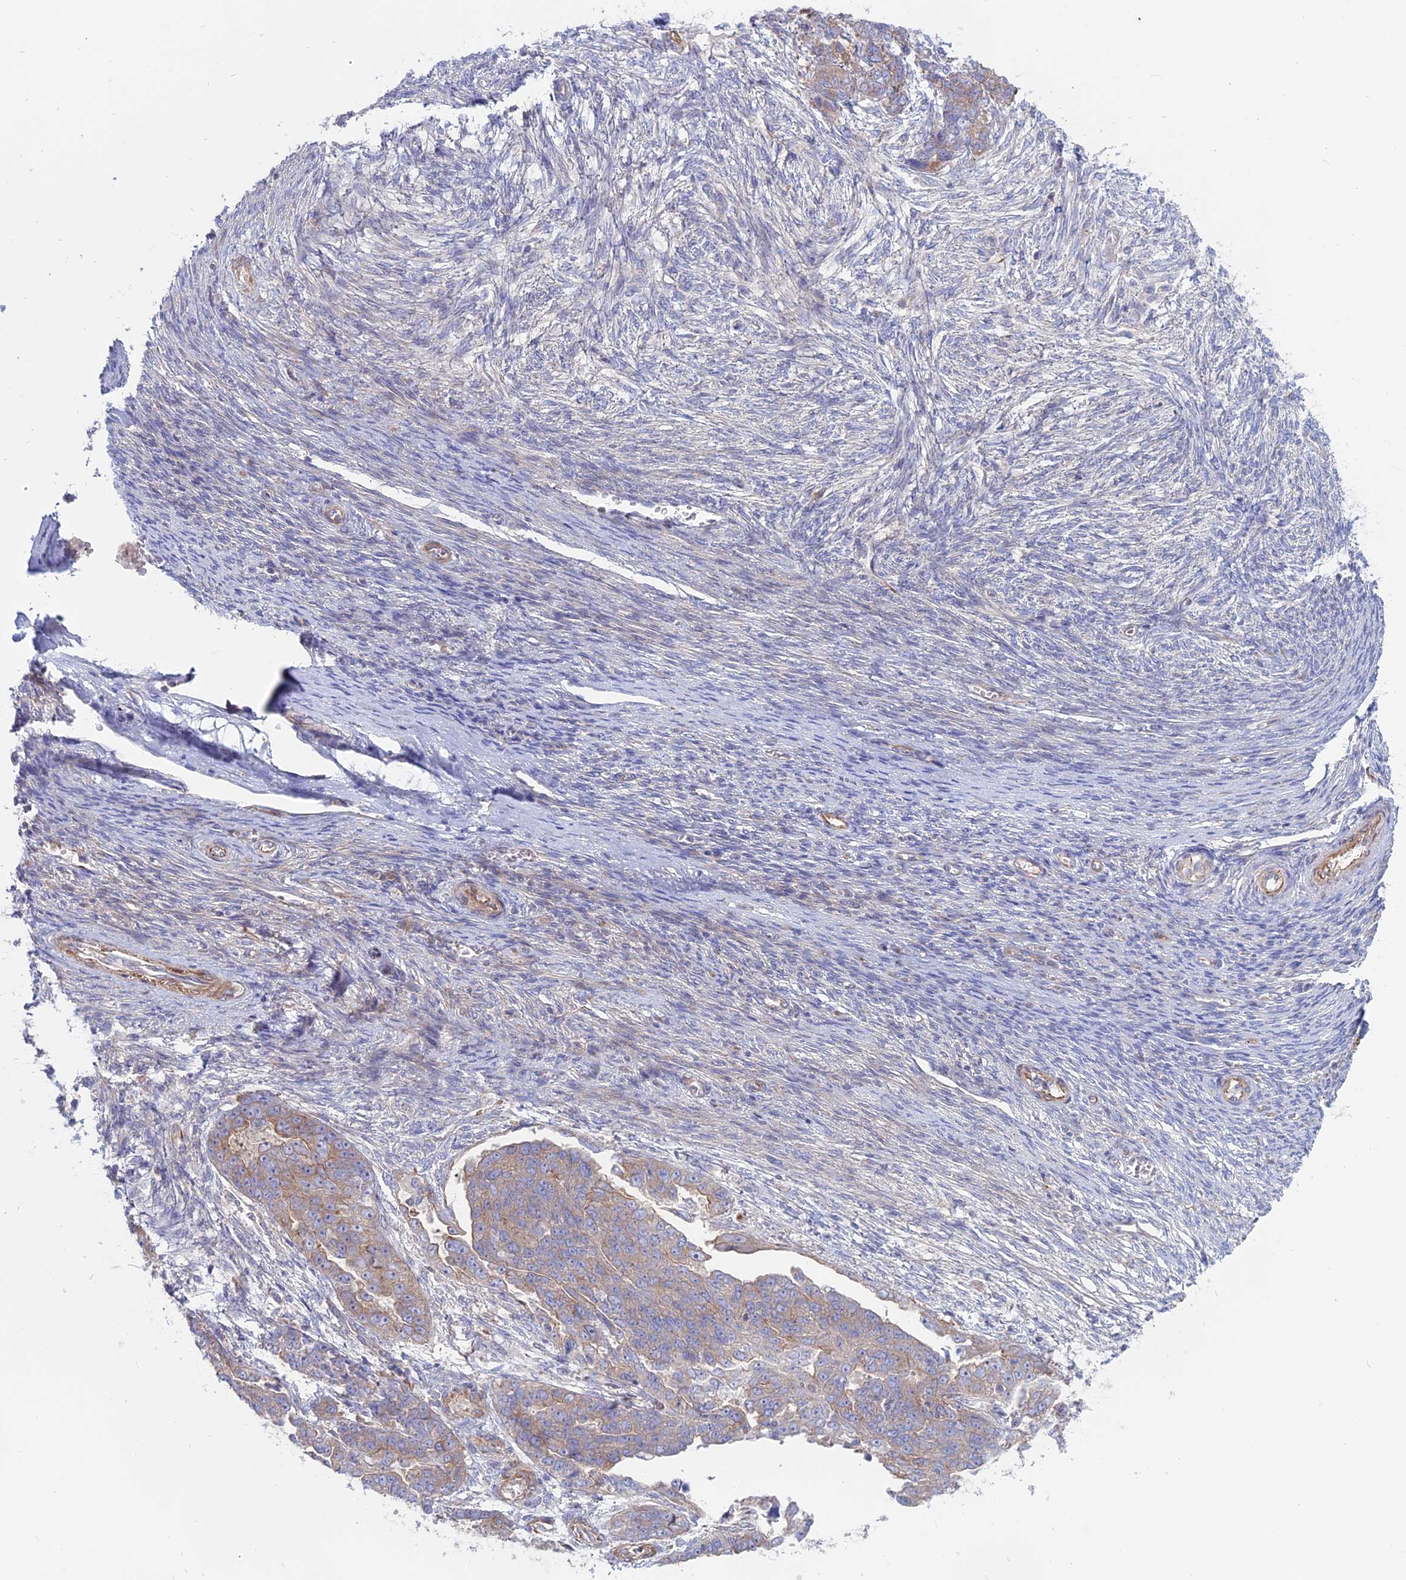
{"staining": {"intensity": "weak", "quantity": "<25%", "location": "cytoplasmic/membranous"}, "tissue": "ovarian cancer", "cell_type": "Tumor cells", "image_type": "cancer", "snomed": [{"axis": "morphology", "description": "Cystadenocarcinoma, serous, NOS"}, {"axis": "topography", "description": "Ovary"}], "caption": "Histopathology image shows no protein positivity in tumor cells of serous cystadenocarcinoma (ovarian) tissue.", "gene": "MYO5B", "patient": {"sex": "female", "age": 44}}